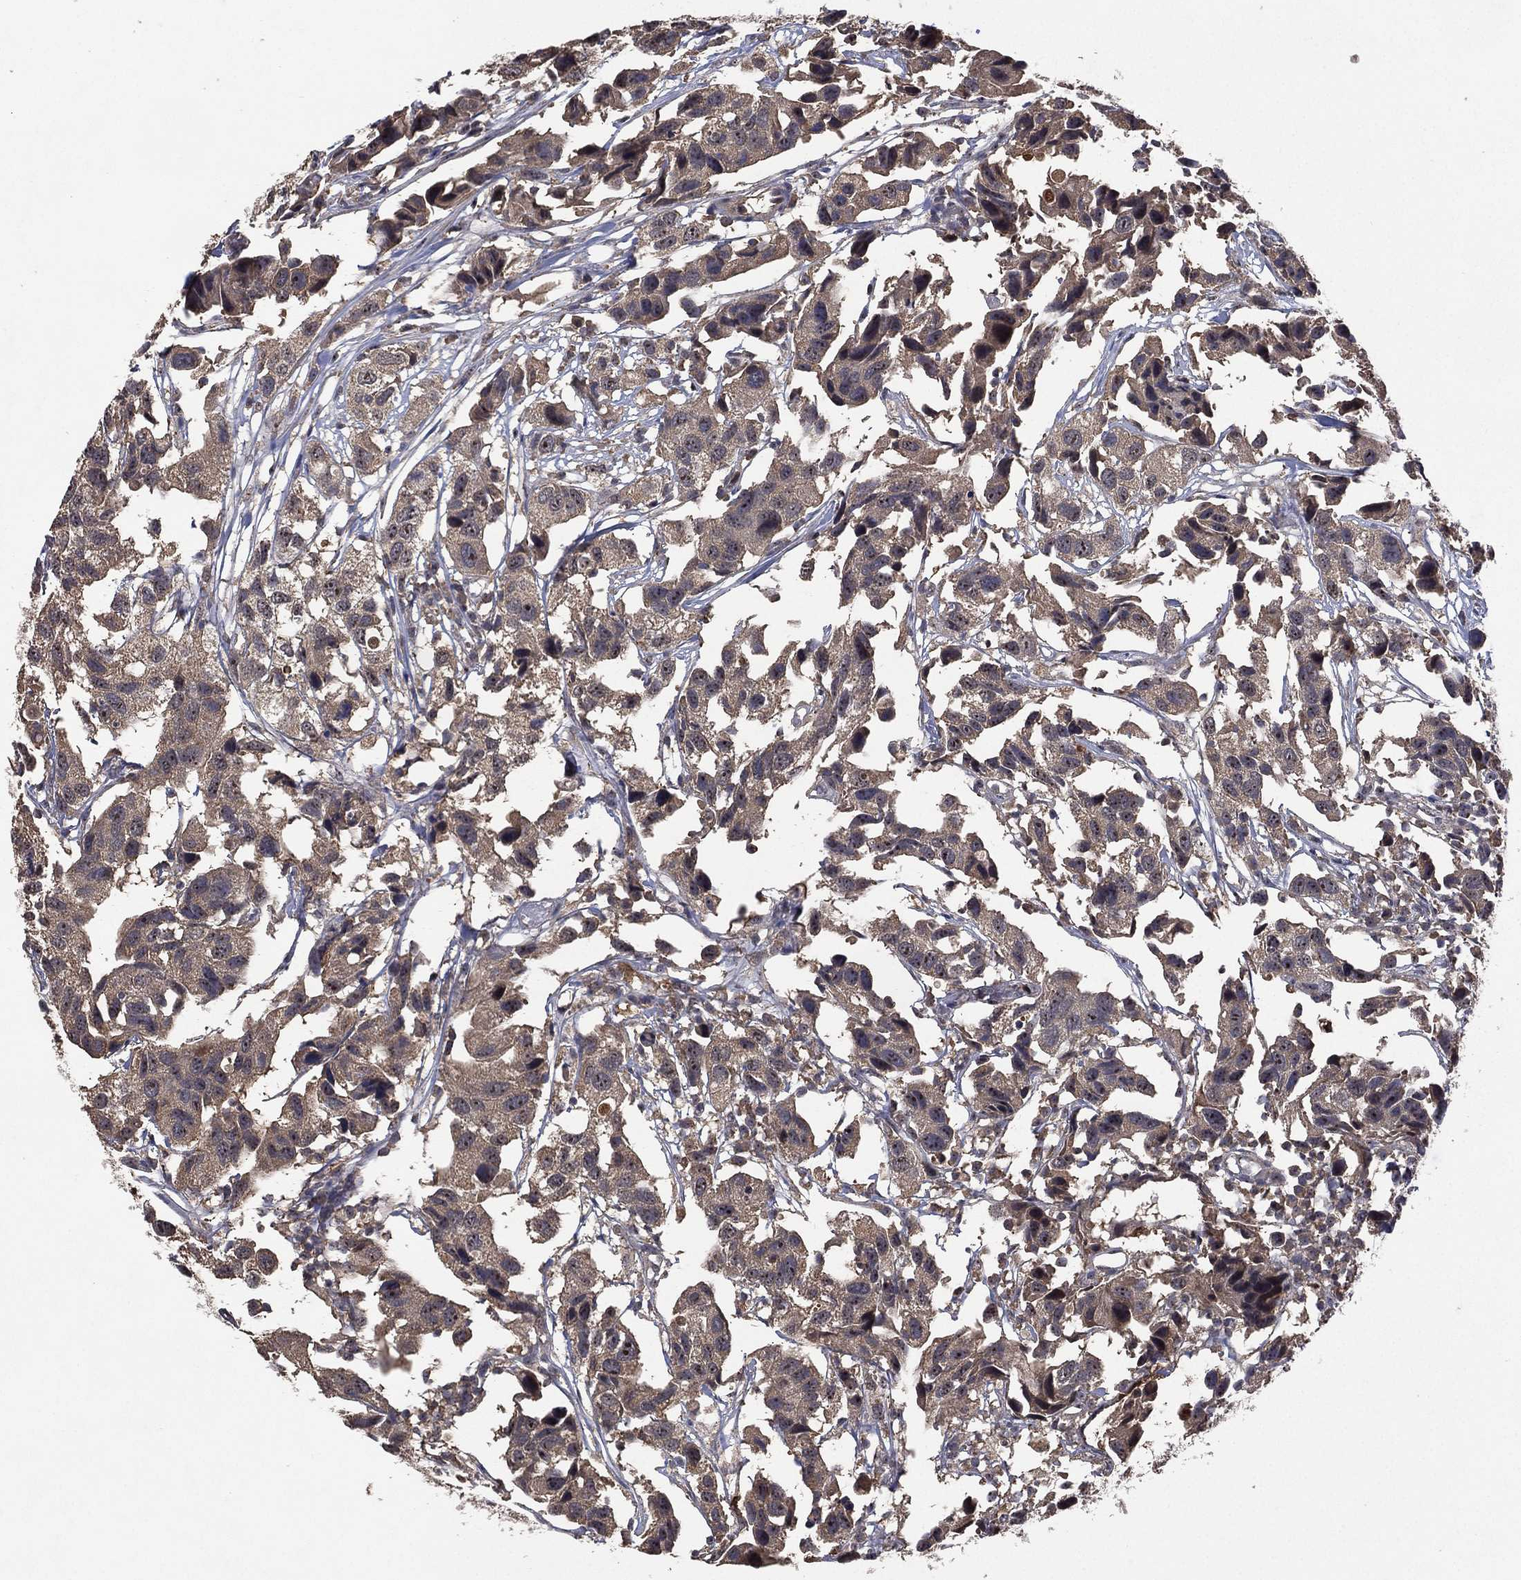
{"staining": {"intensity": "negative", "quantity": "none", "location": "none"}, "tissue": "urothelial cancer", "cell_type": "Tumor cells", "image_type": "cancer", "snomed": [{"axis": "morphology", "description": "Urothelial carcinoma, High grade"}, {"axis": "topography", "description": "Urinary bladder"}], "caption": "Immunohistochemical staining of urothelial cancer reveals no significant positivity in tumor cells.", "gene": "NELFCD", "patient": {"sex": "male", "age": 79}}